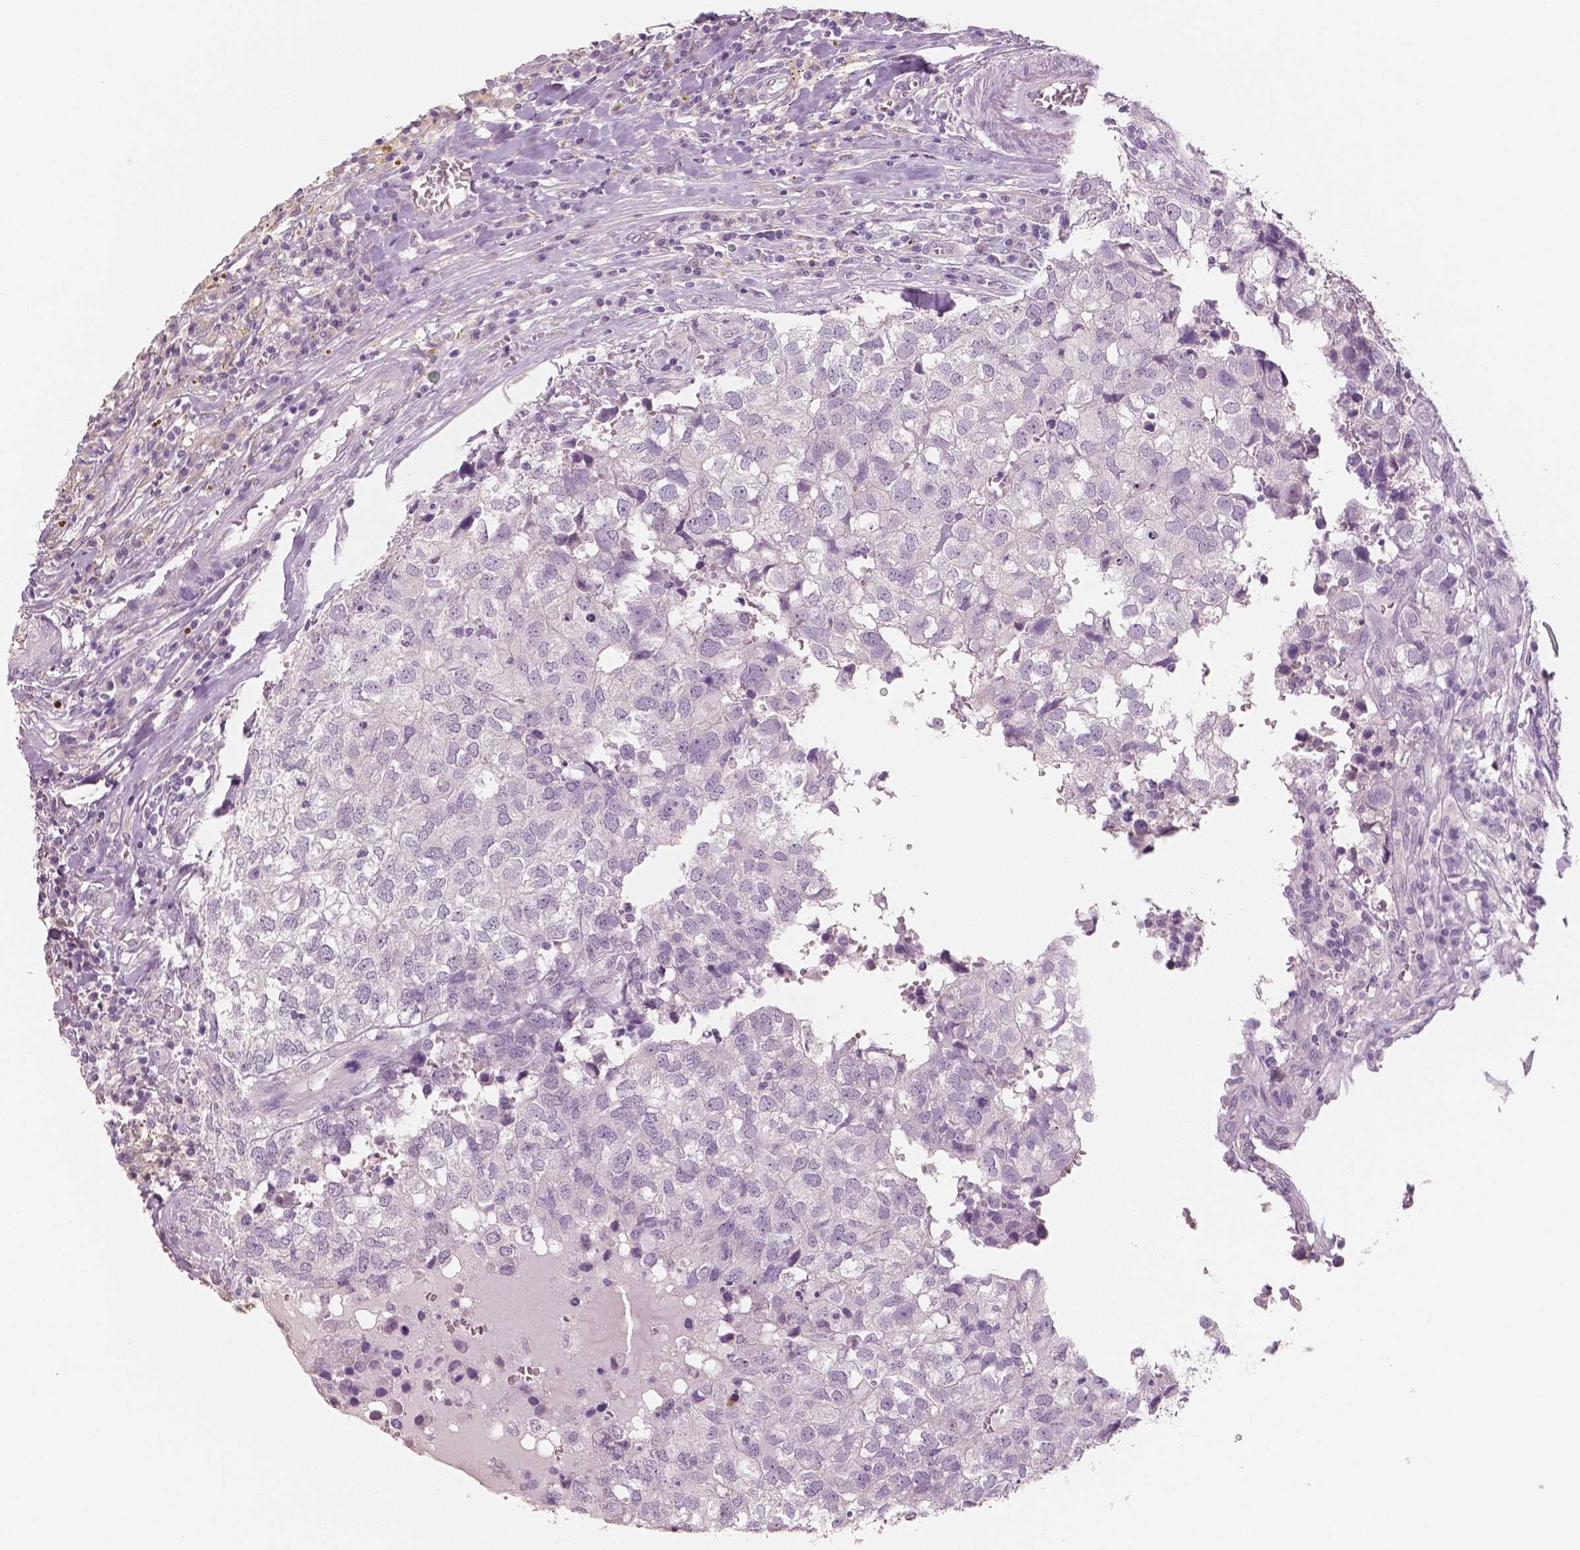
{"staining": {"intensity": "negative", "quantity": "none", "location": "none"}, "tissue": "breast cancer", "cell_type": "Tumor cells", "image_type": "cancer", "snomed": [{"axis": "morphology", "description": "Duct carcinoma"}, {"axis": "topography", "description": "Breast"}], "caption": "This is an IHC image of breast infiltrating ductal carcinoma. There is no staining in tumor cells.", "gene": "NECAB2", "patient": {"sex": "female", "age": 30}}